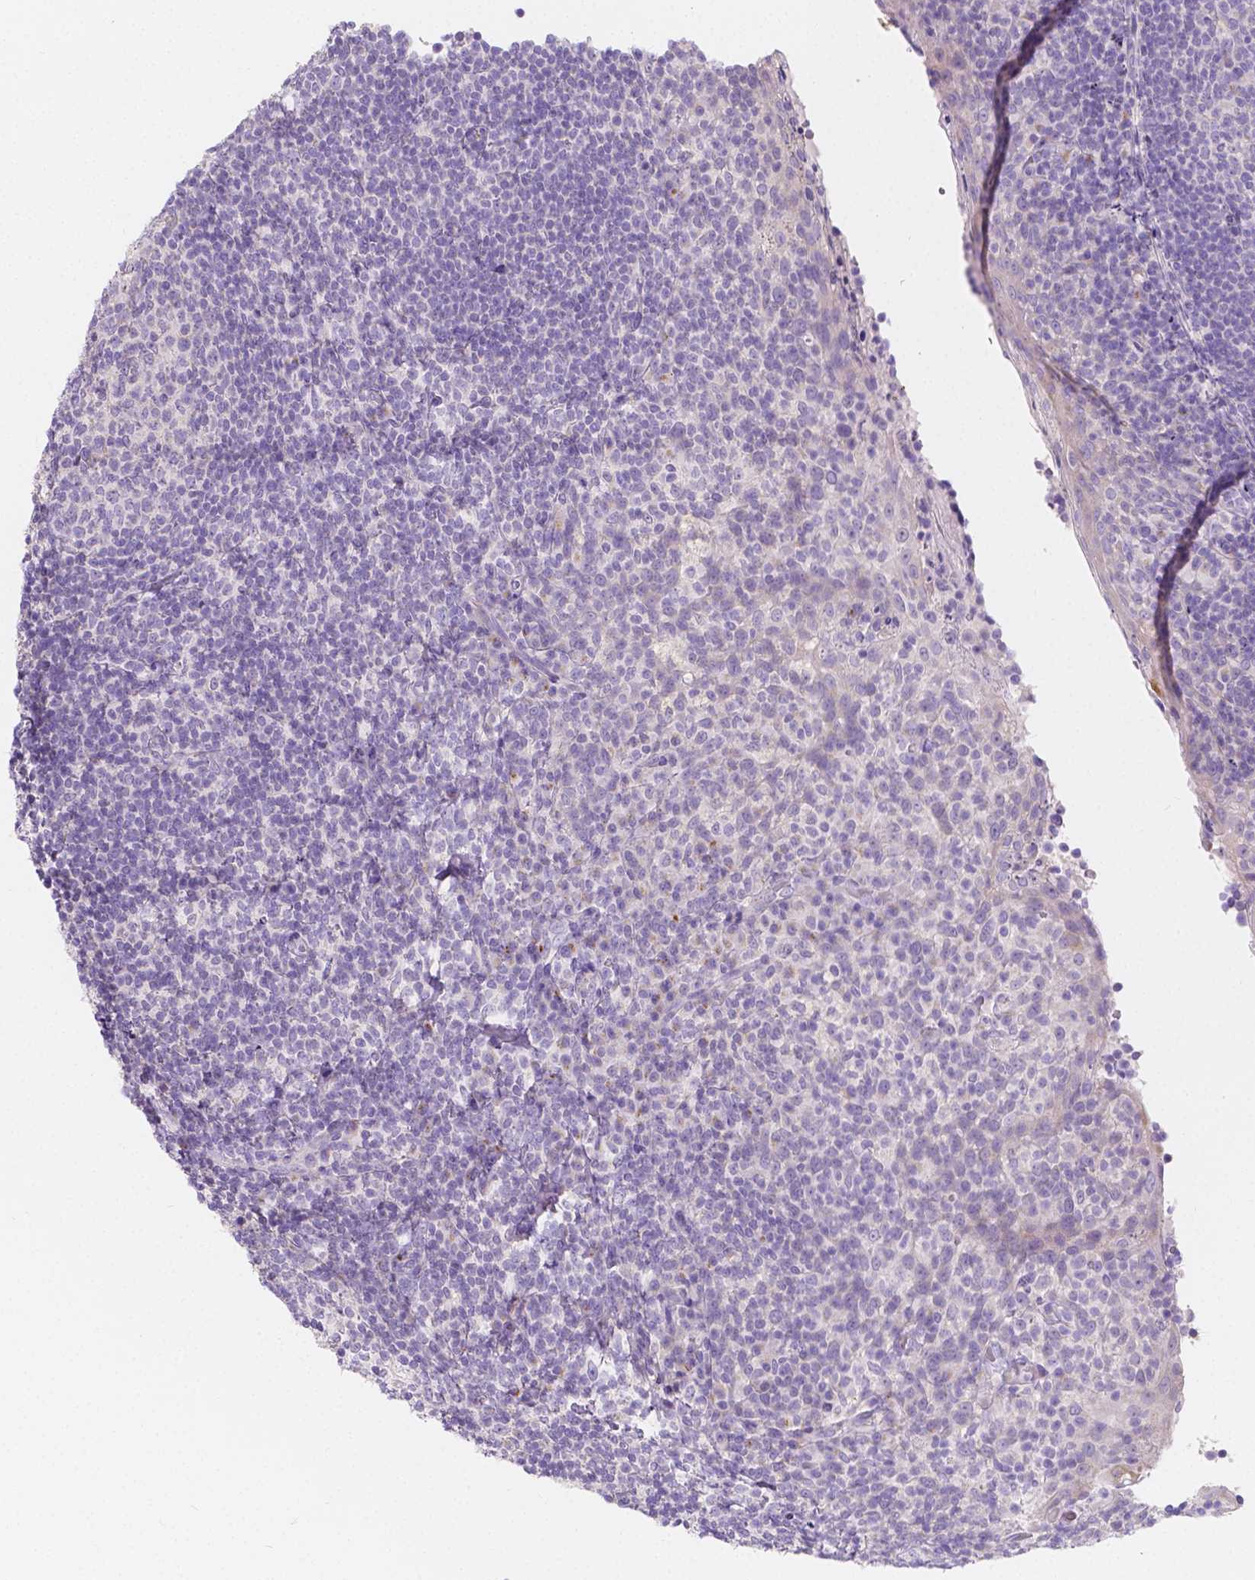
{"staining": {"intensity": "negative", "quantity": "none", "location": "none"}, "tissue": "tonsil", "cell_type": "Germinal center cells", "image_type": "normal", "snomed": [{"axis": "morphology", "description": "Normal tissue, NOS"}, {"axis": "topography", "description": "Tonsil"}], "caption": "Immunohistochemistry histopathology image of benign human tonsil stained for a protein (brown), which shows no staining in germinal center cells. (Stains: DAB (3,3'-diaminobenzidine) immunohistochemistry with hematoxylin counter stain, Microscopy: brightfield microscopy at high magnification).", "gene": "RNF186", "patient": {"sex": "female", "age": 10}}